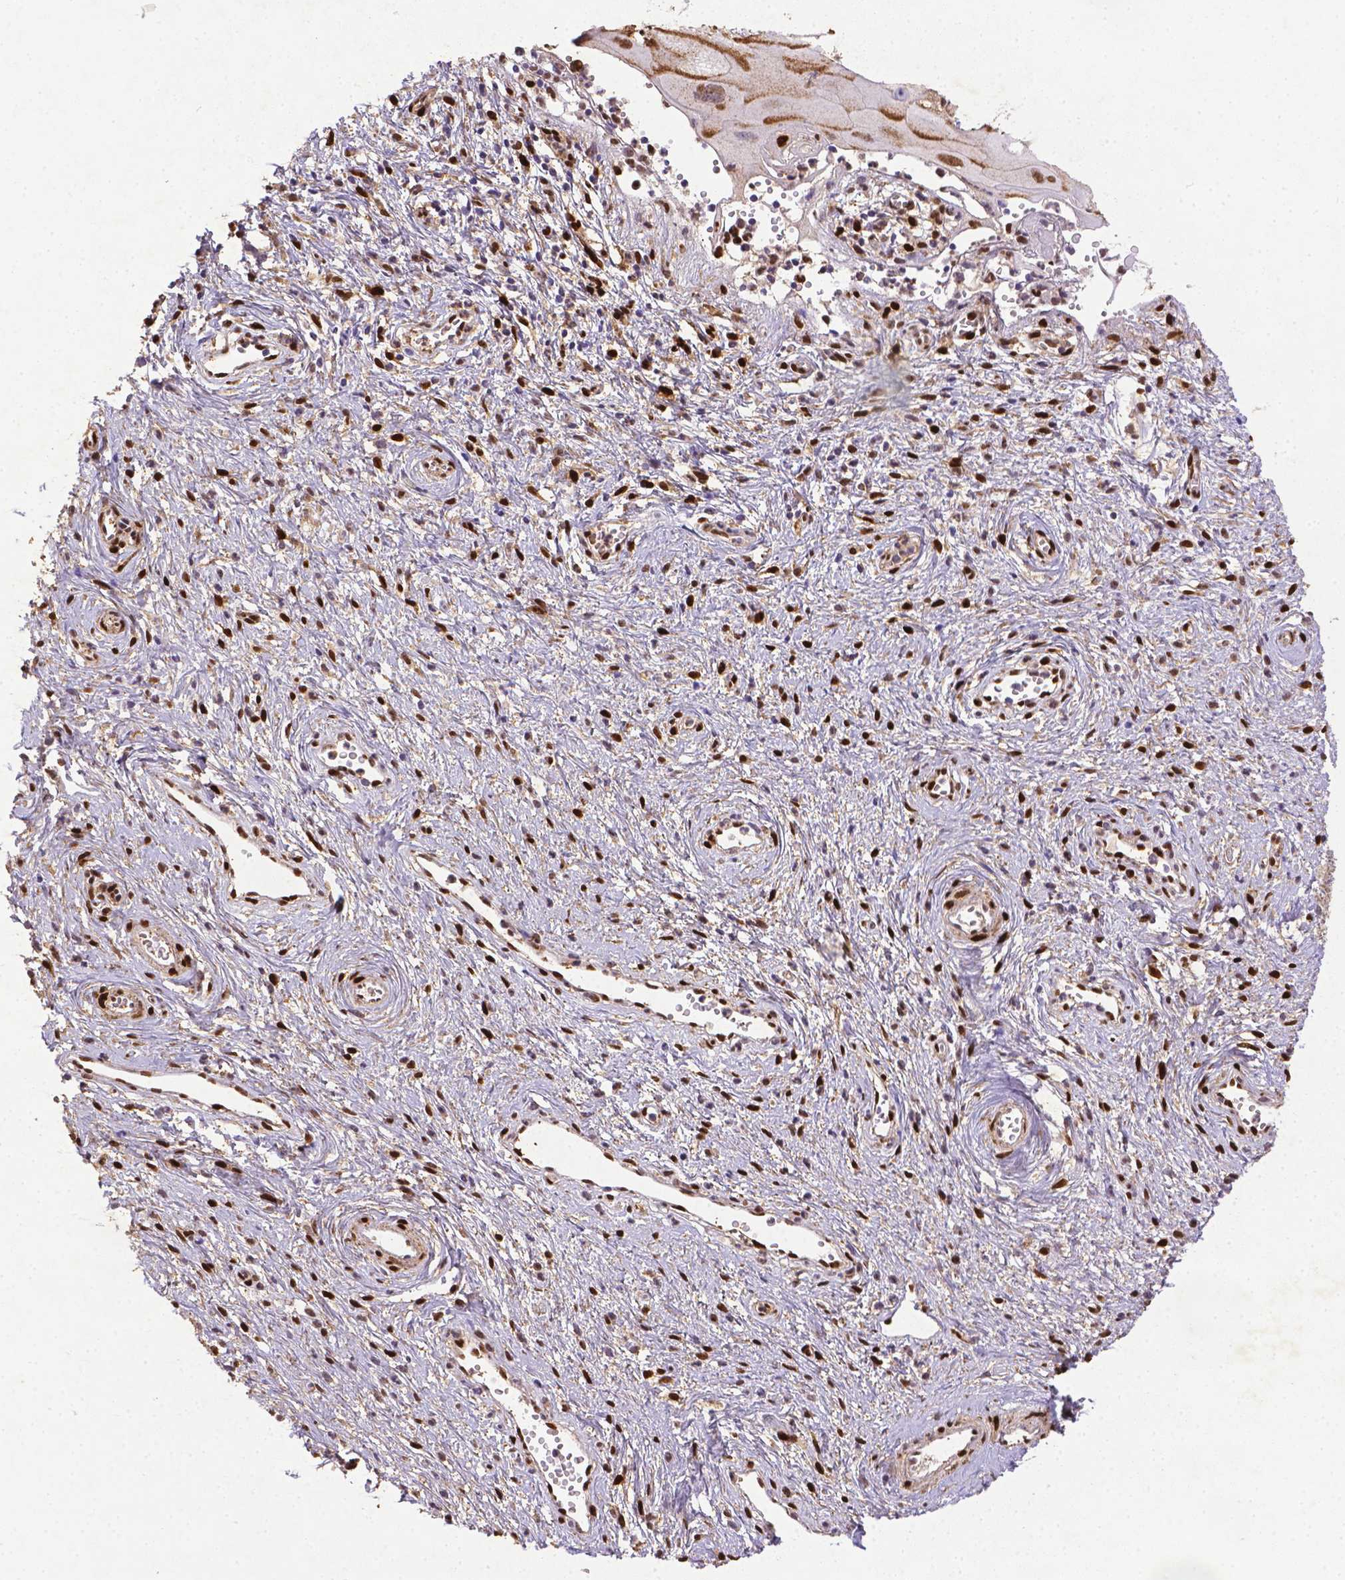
{"staining": {"intensity": "moderate", "quantity": ">75%", "location": "cytoplasmic/membranous,nuclear"}, "tissue": "cervical cancer", "cell_type": "Tumor cells", "image_type": "cancer", "snomed": [{"axis": "morphology", "description": "Squamous cell carcinoma, NOS"}, {"axis": "topography", "description": "Cervix"}], "caption": "Cervical cancer stained for a protein shows moderate cytoplasmic/membranous and nuclear positivity in tumor cells.", "gene": "CDKN1A", "patient": {"sex": "female", "age": 30}}